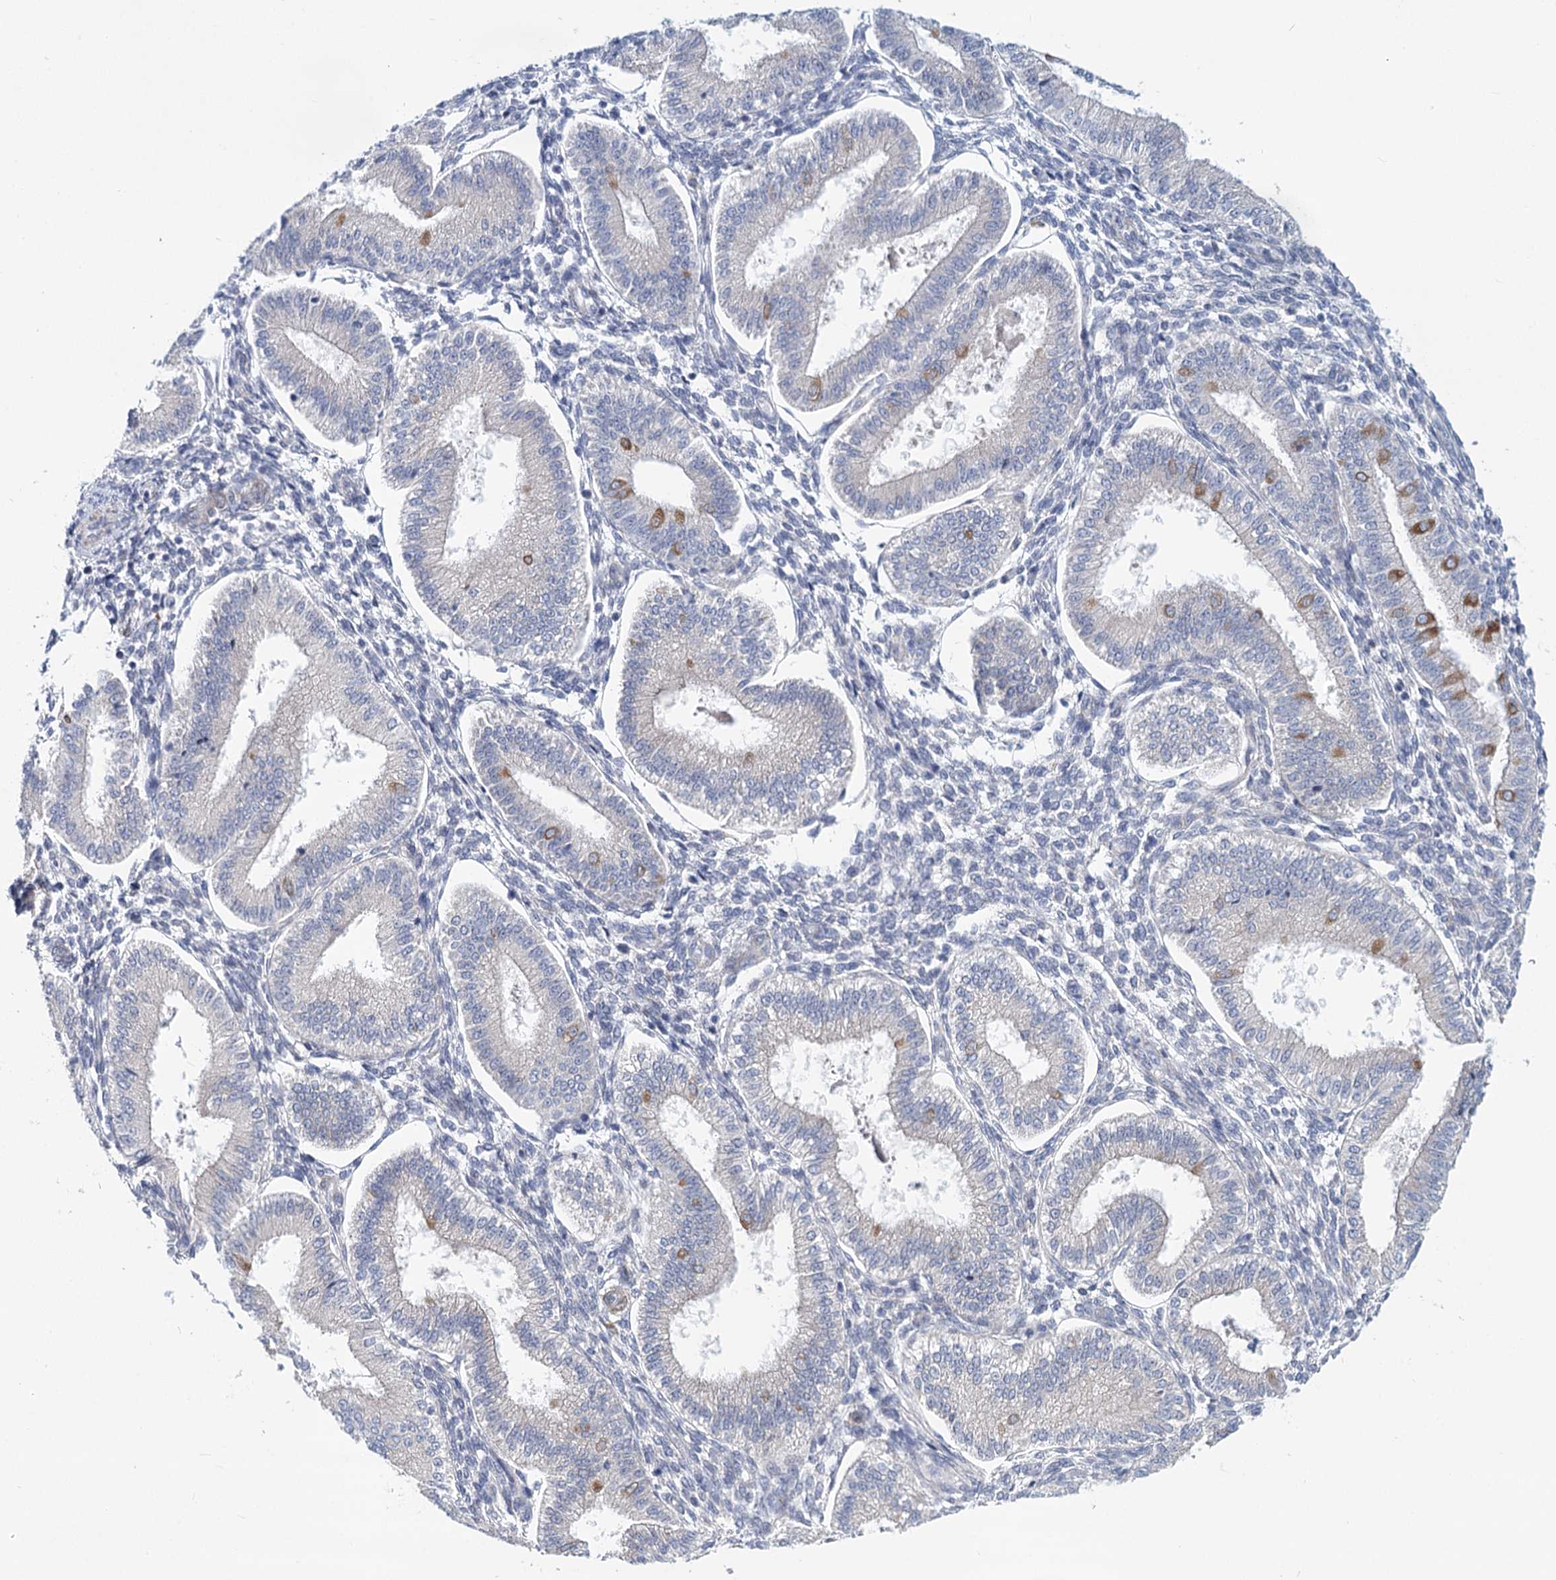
{"staining": {"intensity": "negative", "quantity": "none", "location": "none"}, "tissue": "endometrium", "cell_type": "Cells in endometrial stroma", "image_type": "normal", "snomed": [{"axis": "morphology", "description": "Normal tissue, NOS"}, {"axis": "topography", "description": "Endometrium"}], "caption": "Immunohistochemical staining of normal endometrium exhibits no significant expression in cells in endometrial stroma. (Stains: DAB (3,3'-diaminobenzidine) immunohistochemistry with hematoxylin counter stain, Microscopy: brightfield microscopy at high magnification).", "gene": "TEX12", "patient": {"sex": "female", "age": 39}}